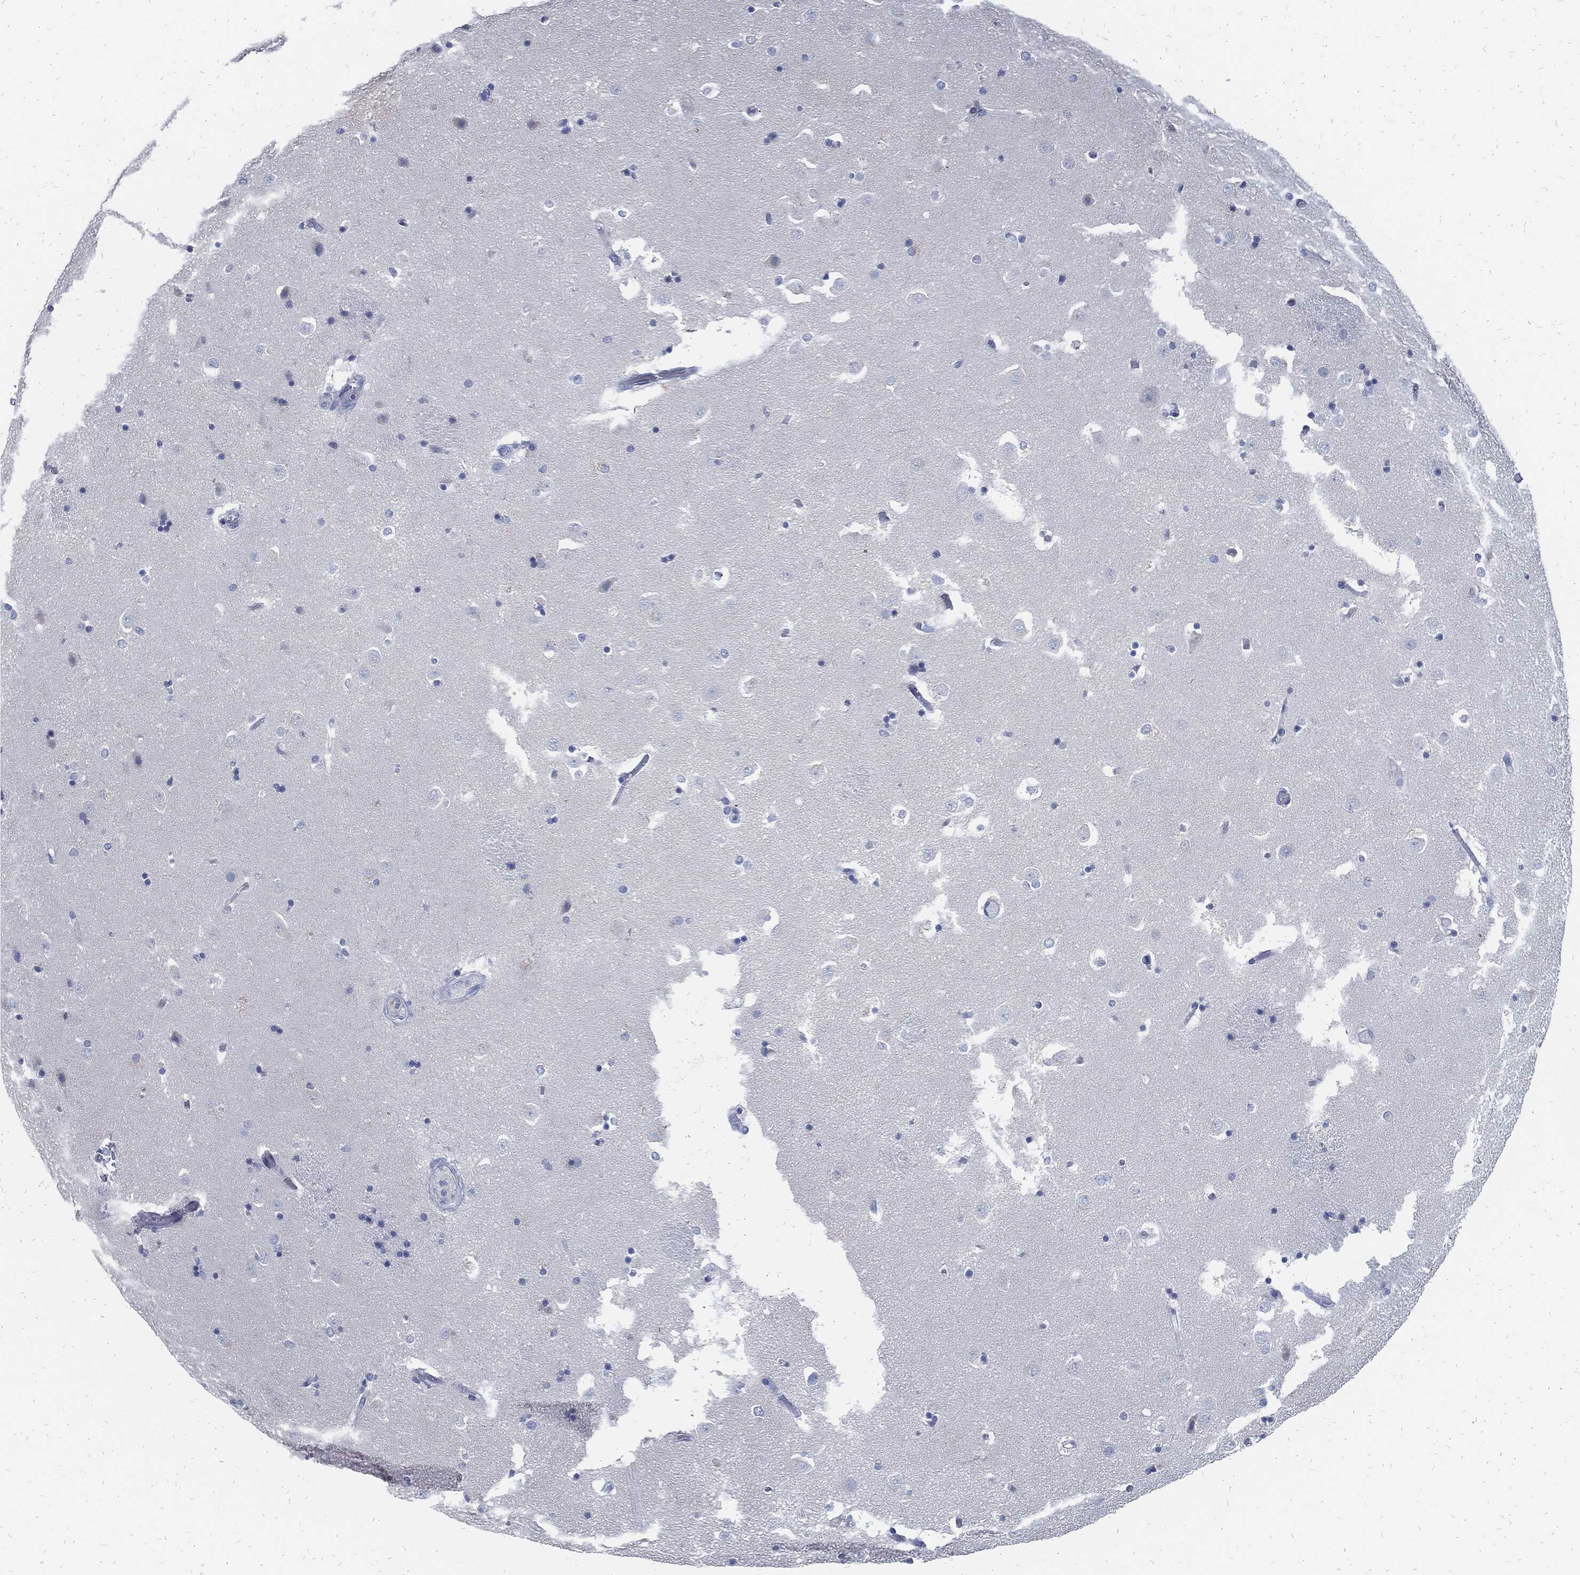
{"staining": {"intensity": "negative", "quantity": "none", "location": "none"}, "tissue": "caudate", "cell_type": "Glial cells", "image_type": "normal", "snomed": [{"axis": "morphology", "description": "Normal tissue, NOS"}, {"axis": "topography", "description": "Lateral ventricle wall"}], "caption": "Immunohistochemistry (IHC) of normal human caudate reveals no staining in glial cells. Nuclei are stained in blue.", "gene": "FABP4", "patient": {"sex": "male", "age": 51}}